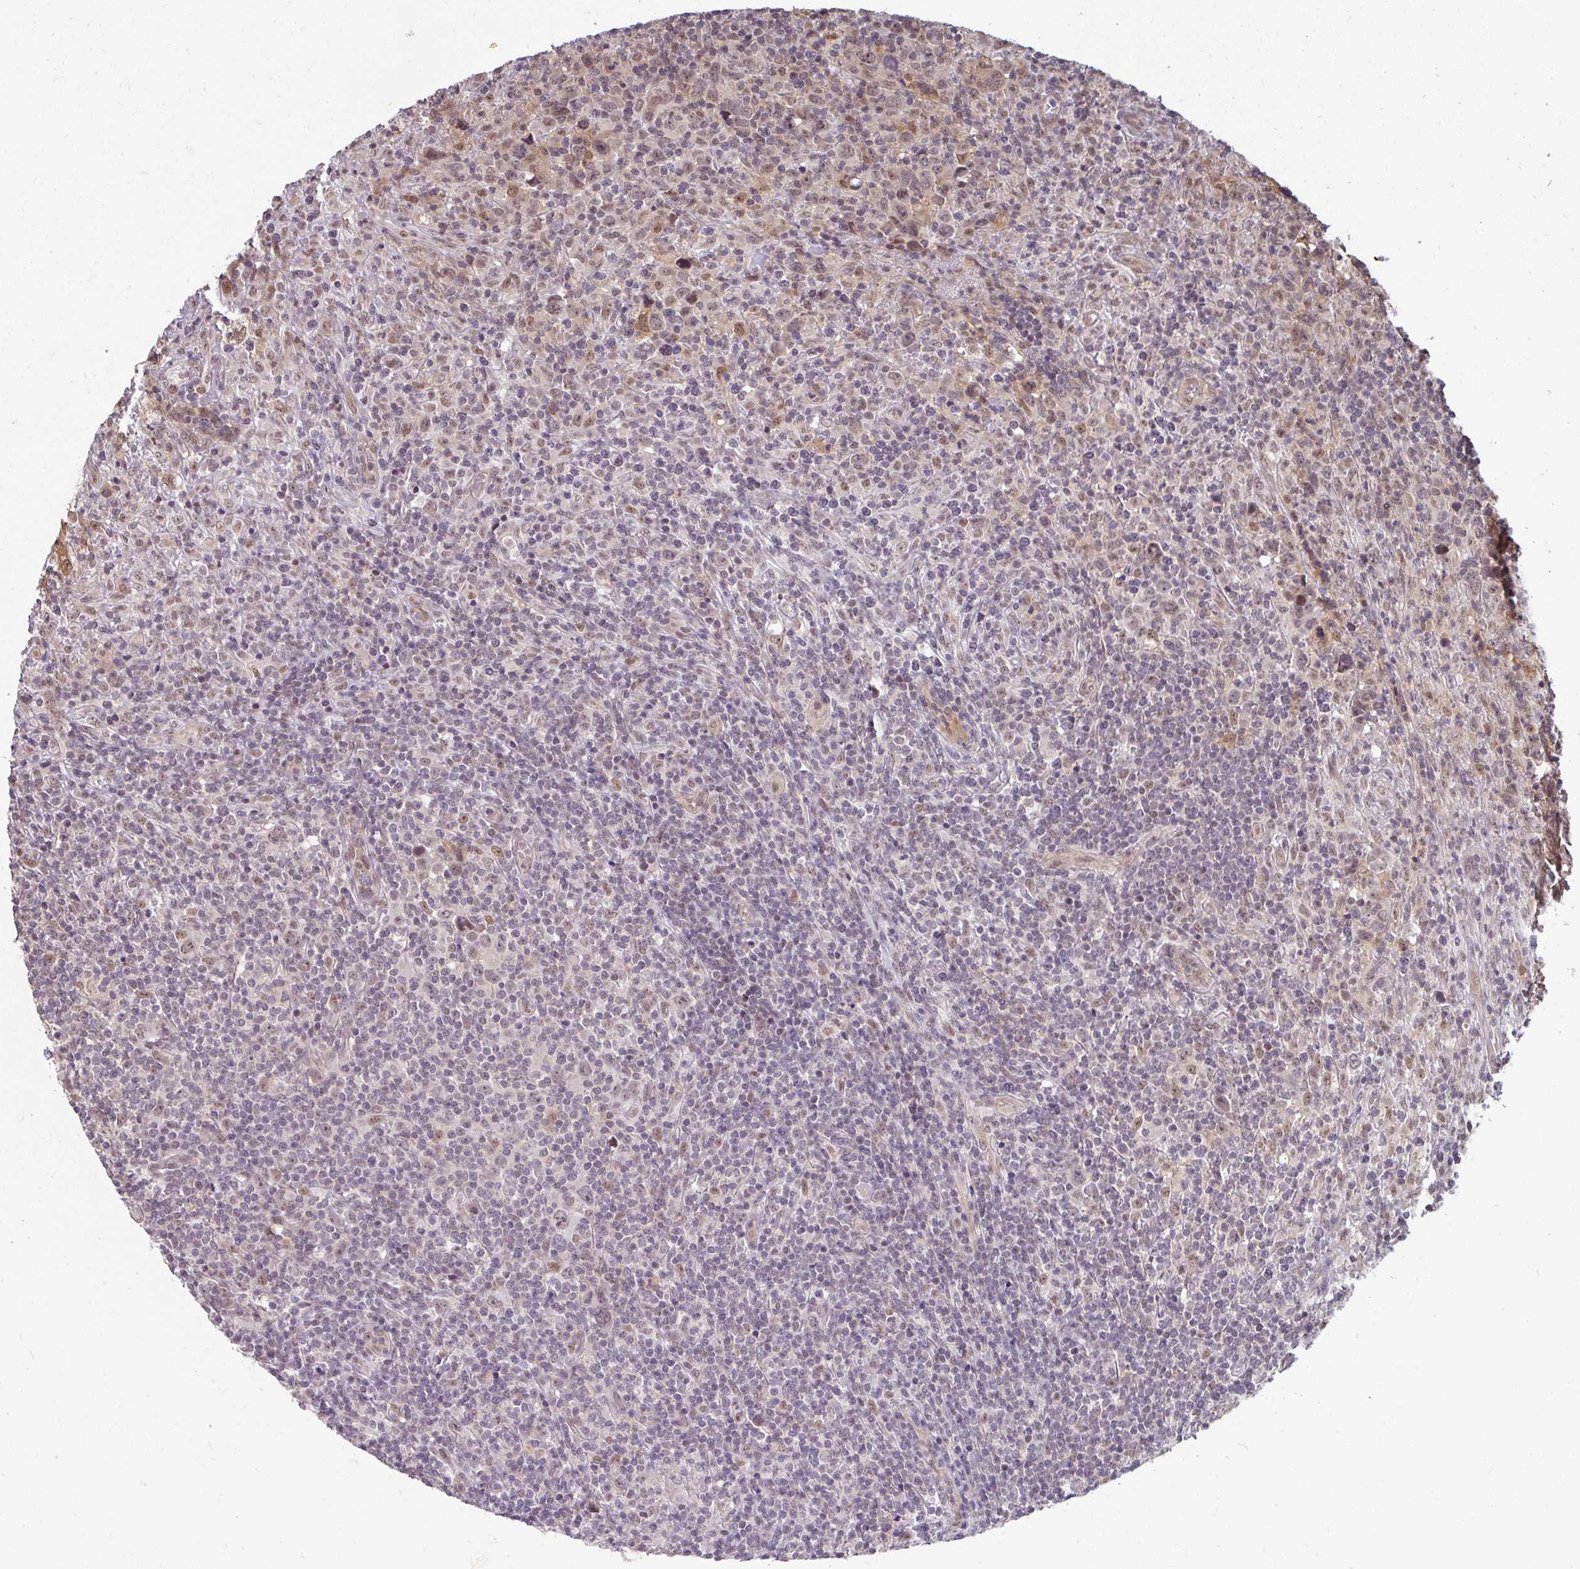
{"staining": {"intensity": "weak", "quantity": ">75%", "location": "nuclear"}, "tissue": "lymphoma", "cell_type": "Tumor cells", "image_type": "cancer", "snomed": [{"axis": "morphology", "description": "Hodgkin's disease, NOS"}, {"axis": "topography", "description": "Lymph node"}], "caption": "Protein staining of lymphoma tissue exhibits weak nuclear expression in approximately >75% of tumor cells.", "gene": "GTF2H3", "patient": {"sex": "female", "age": 18}}